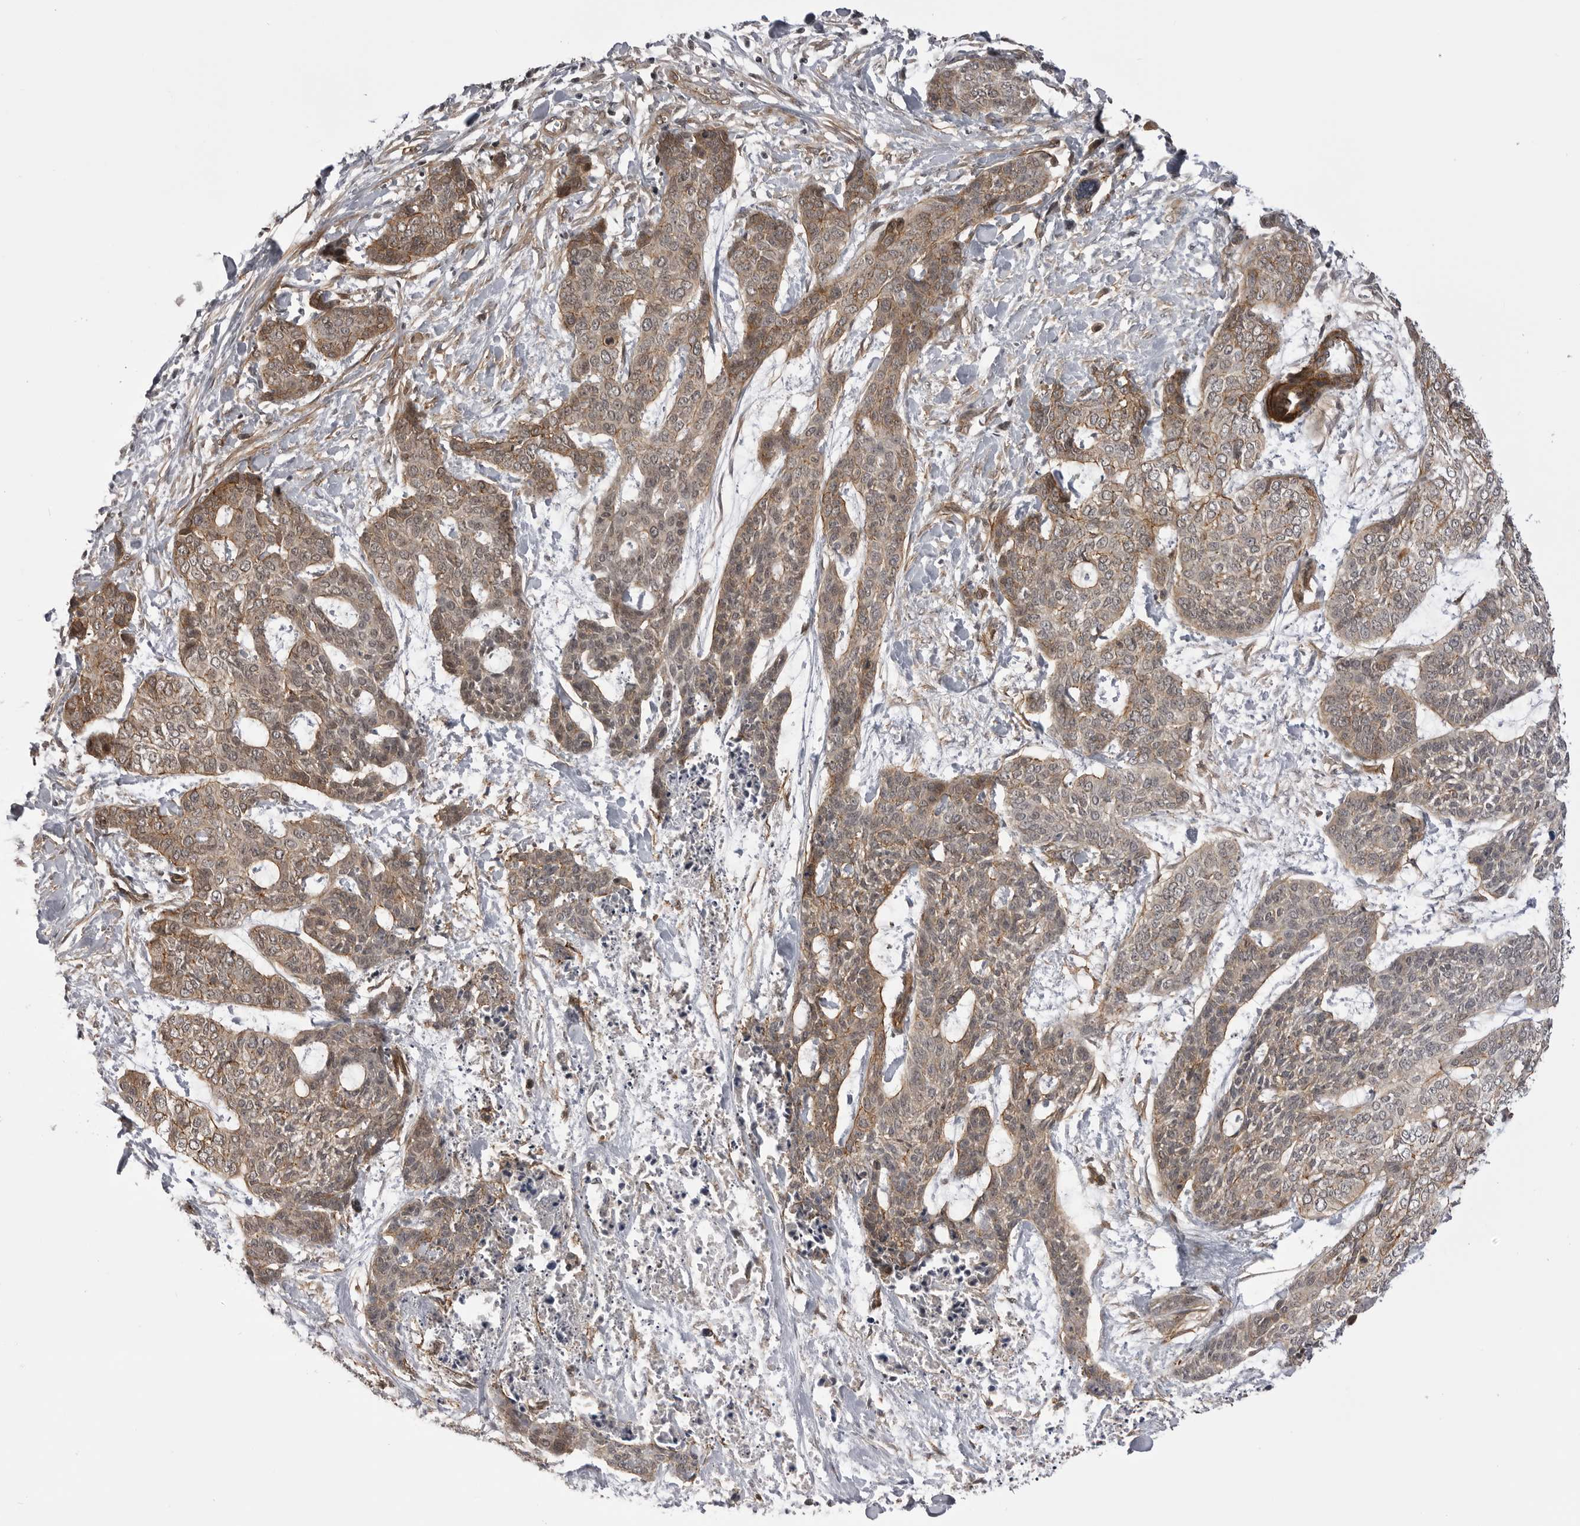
{"staining": {"intensity": "moderate", "quantity": "25%-75%", "location": "cytoplasmic/membranous"}, "tissue": "skin cancer", "cell_type": "Tumor cells", "image_type": "cancer", "snomed": [{"axis": "morphology", "description": "Basal cell carcinoma"}, {"axis": "topography", "description": "Skin"}], "caption": "This is an image of immunohistochemistry staining of skin cancer, which shows moderate staining in the cytoplasmic/membranous of tumor cells.", "gene": "SORBS1", "patient": {"sex": "female", "age": 64}}